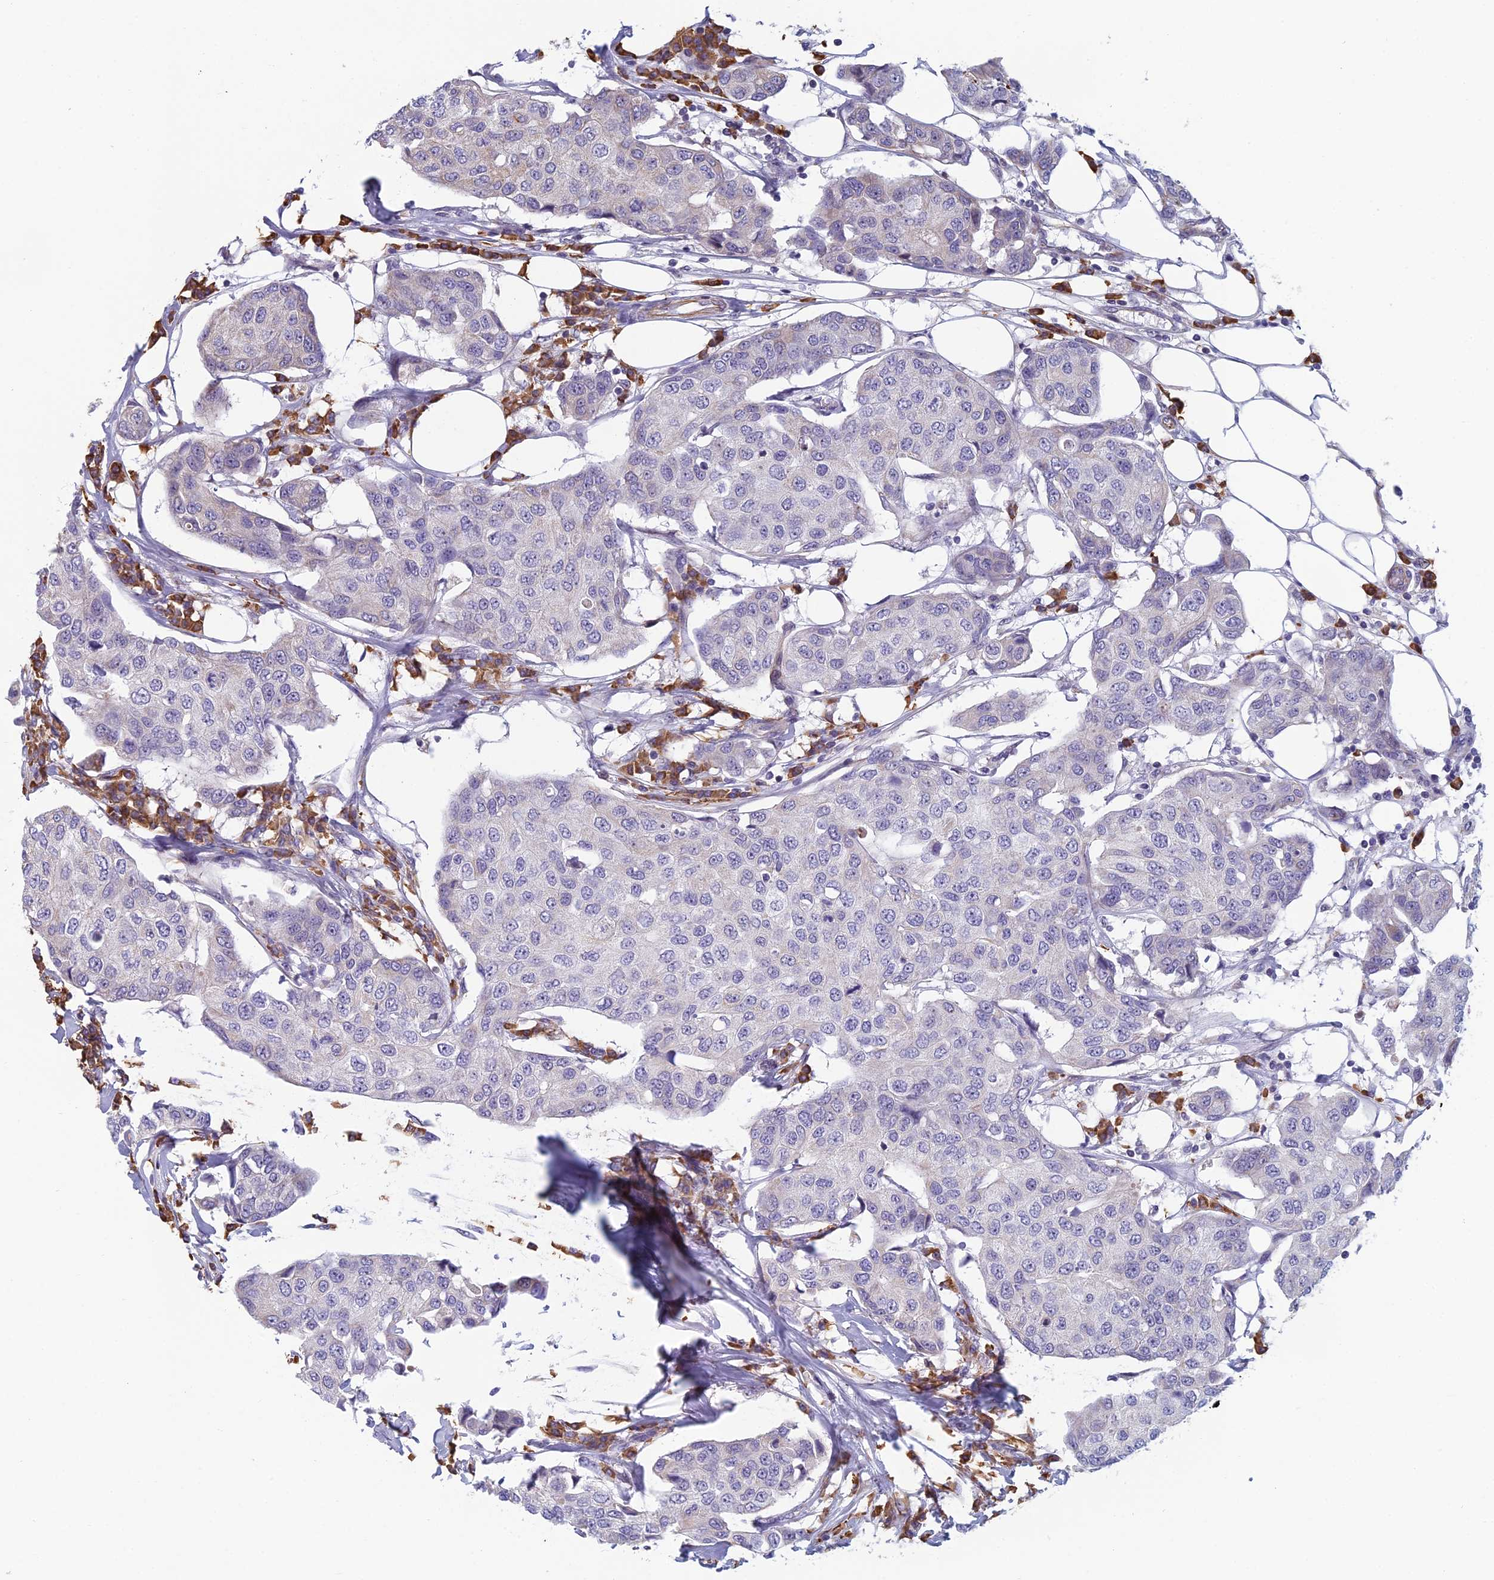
{"staining": {"intensity": "negative", "quantity": "none", "location": "none"}, "tissue": "breast cancer", "cell_type": "Tumor cells", "image_type": "cancer", "snomed": [{"axis": "morphology", "description": "Duct carcinoma"}, {"axis": "topography", "description": "Breast"}], "caption": "Tumor cells are negative for brown protein staining in intraductal carcinoma (breast).", "gene": "NOC2L", "patient": {"sex": "female", "age": 80}}